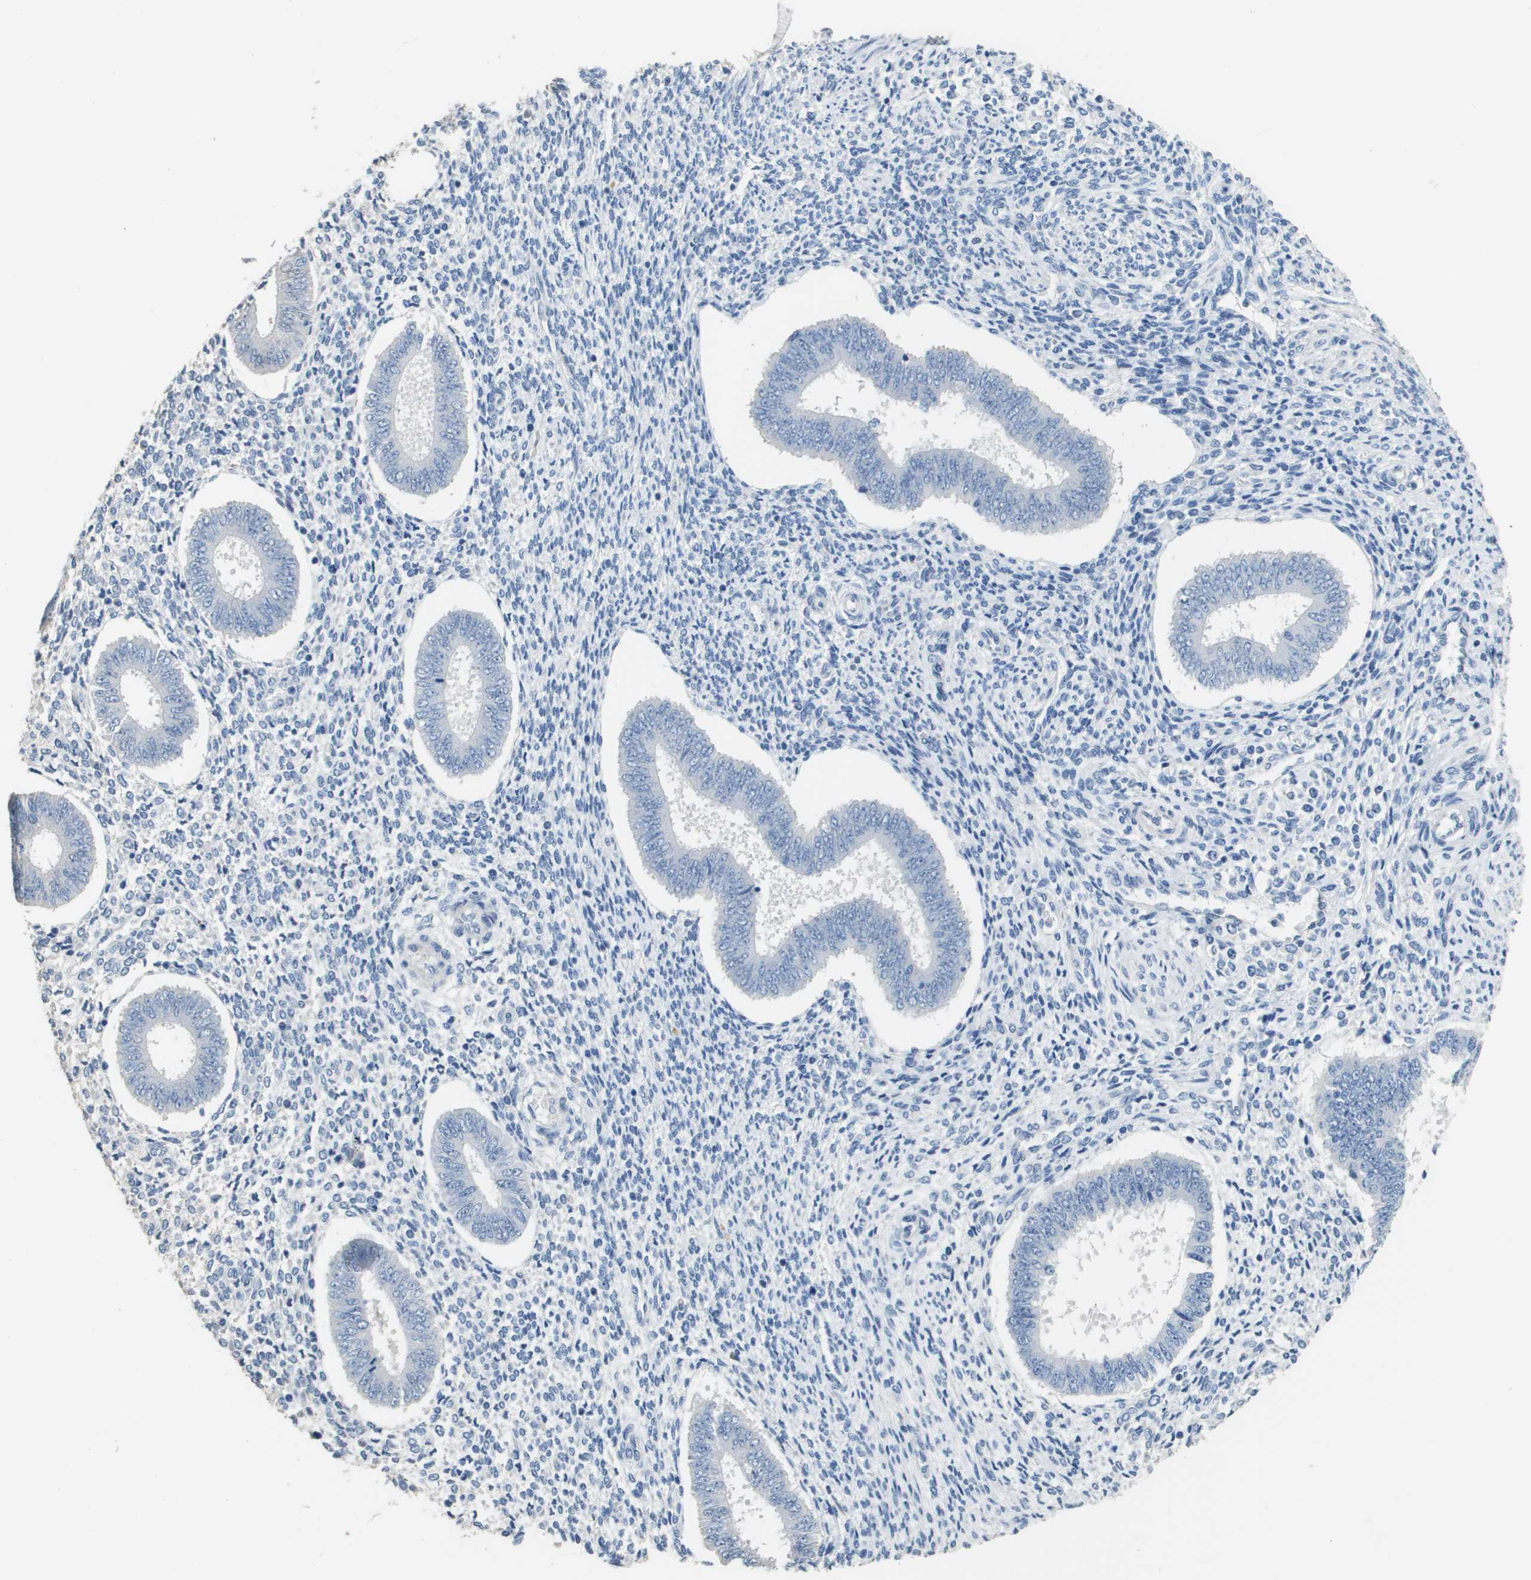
{"staining": {"intensity": "negative", "quantity": "none", "location": "none"}, "tissue": "endometrium", "cell_type": "Cells in endometrial stroma", "image_type": "normal", "snomed": [{"axis": "morphology", "description": "Normal tissue, NOS"}, {"axis": "topography", "description": "Endometrium"}], "caption": "An IHC image of normal endometrium is shown. There is no staining in cells in endometrial stroma of endometrium.", "gene": "MT3", "patient": {"sex": "female", "age": 35}}